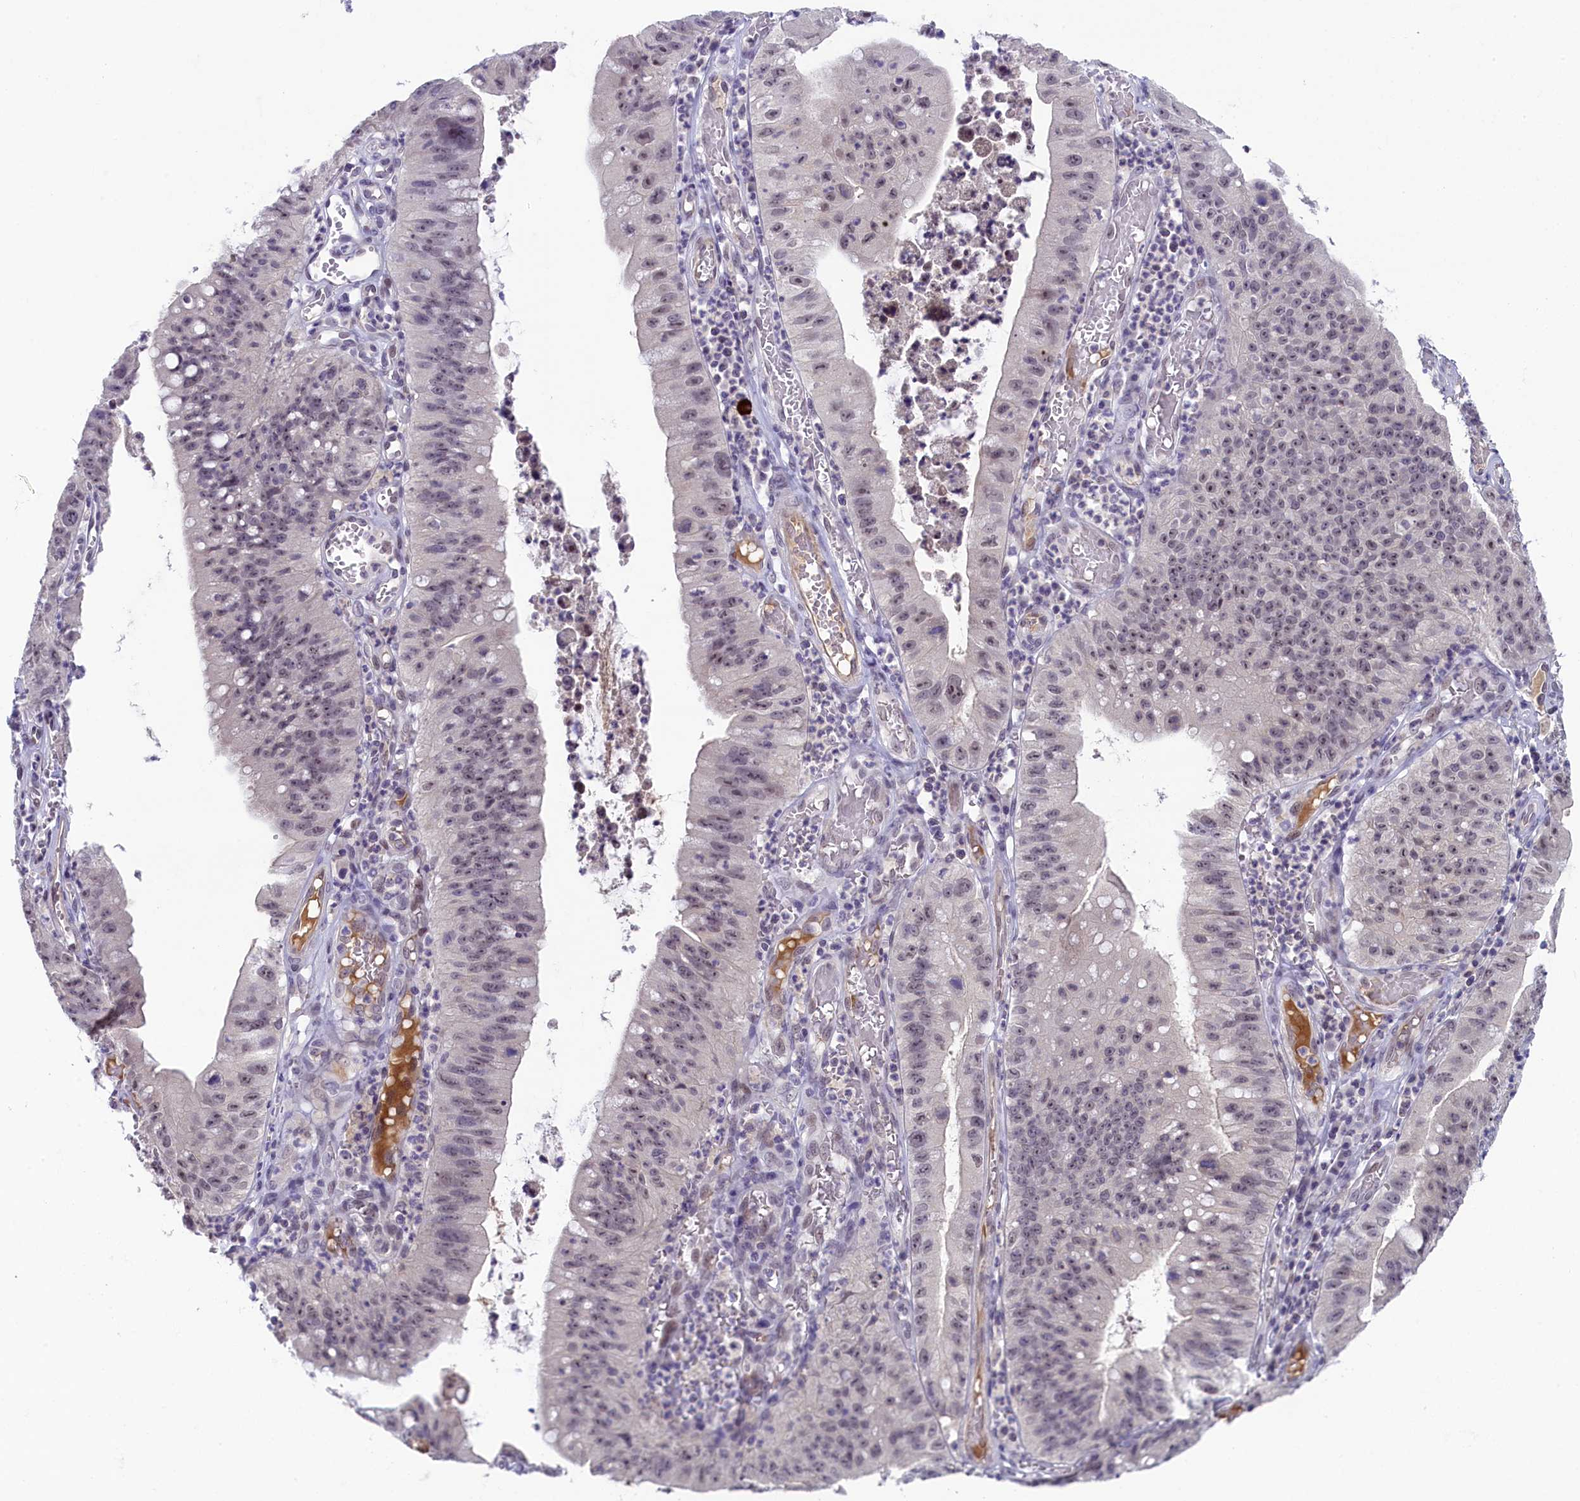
{"staining": {"intensity": "moderate", "quantity": "25%-75%", "location": "nuclear"}, "tissue": "stomach cancer", "cell_type": "Tumor cells", "image_type": "cancer", "snomed": [{"axis": "morphology", "description": "Adenocarcinoma, NOS"}, {"axis": "topography", "description": "Stomach"}], "caption": "Immunohistochemical staining of stomach cancer demonstrates moderate nuclear protein staining in approximately 25%-75% of tumor cells. (brown staining indicates protein expression, while blue staining denotes nuclei).", "gene": "CRAMP1", "patient": {"sex": "male", "age": 59}}